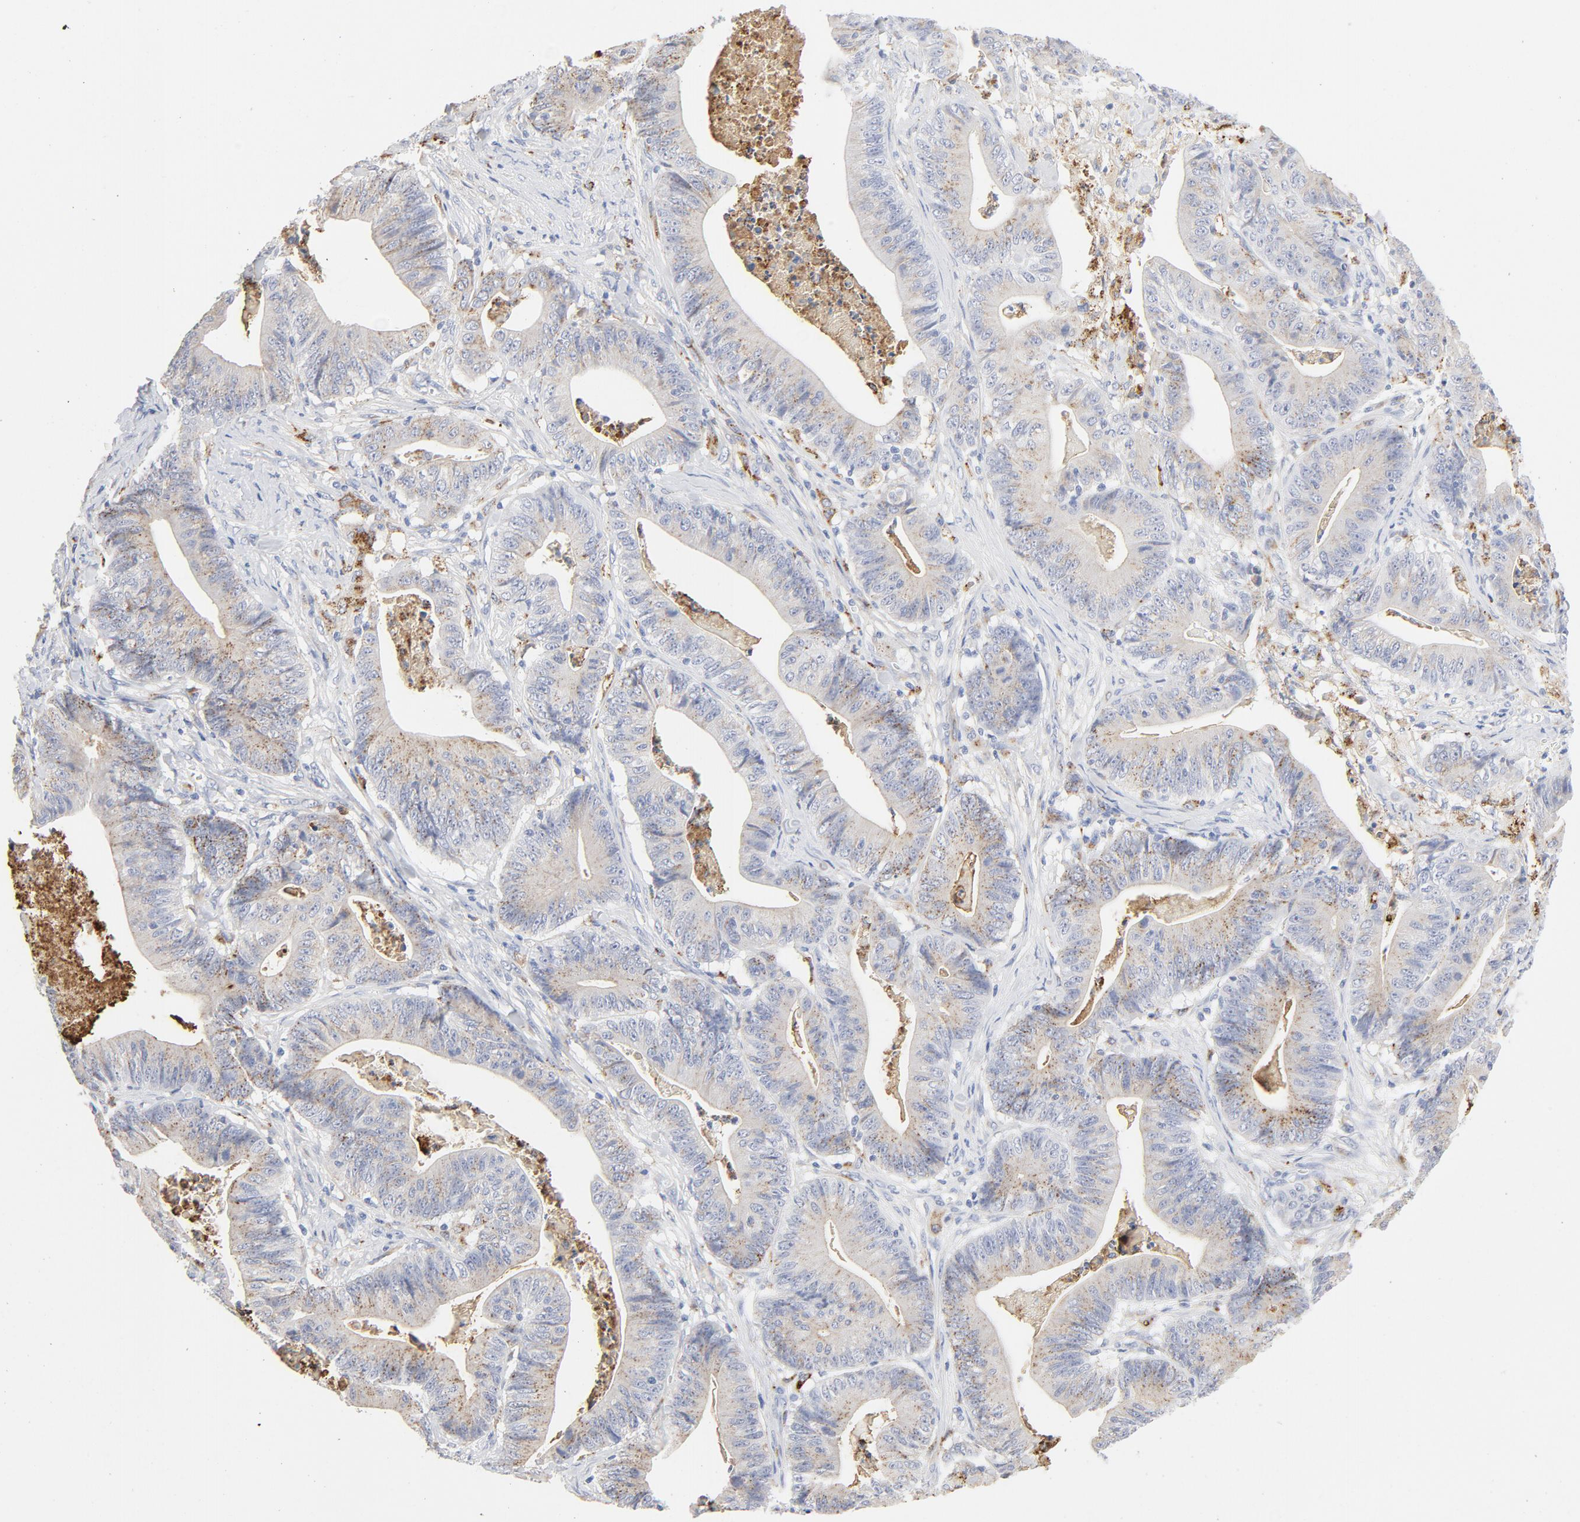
{"staining": {"intensity": "weak", "quantity": "25%-75%", "location": "cytoplasmic/membranous"}, "tissue": "stomach cancer", "cell_type": "Tumor cells", "image_type": "cancer", "snomed": [{"axis": "morphology", "description": "Adenocarcinoma, NOS"}, {"axis": "topography", "description": "Stomach, lower"}], "caption": "There is low levels of weak cytoplasmic/membranous positivity in tumor cells of adenocarcinoma (stomach), as demonstrated by immunohistochemical staining (brown color).", "gene": "MAGEB17", "patient": {"sex": "female", "age": 86}}